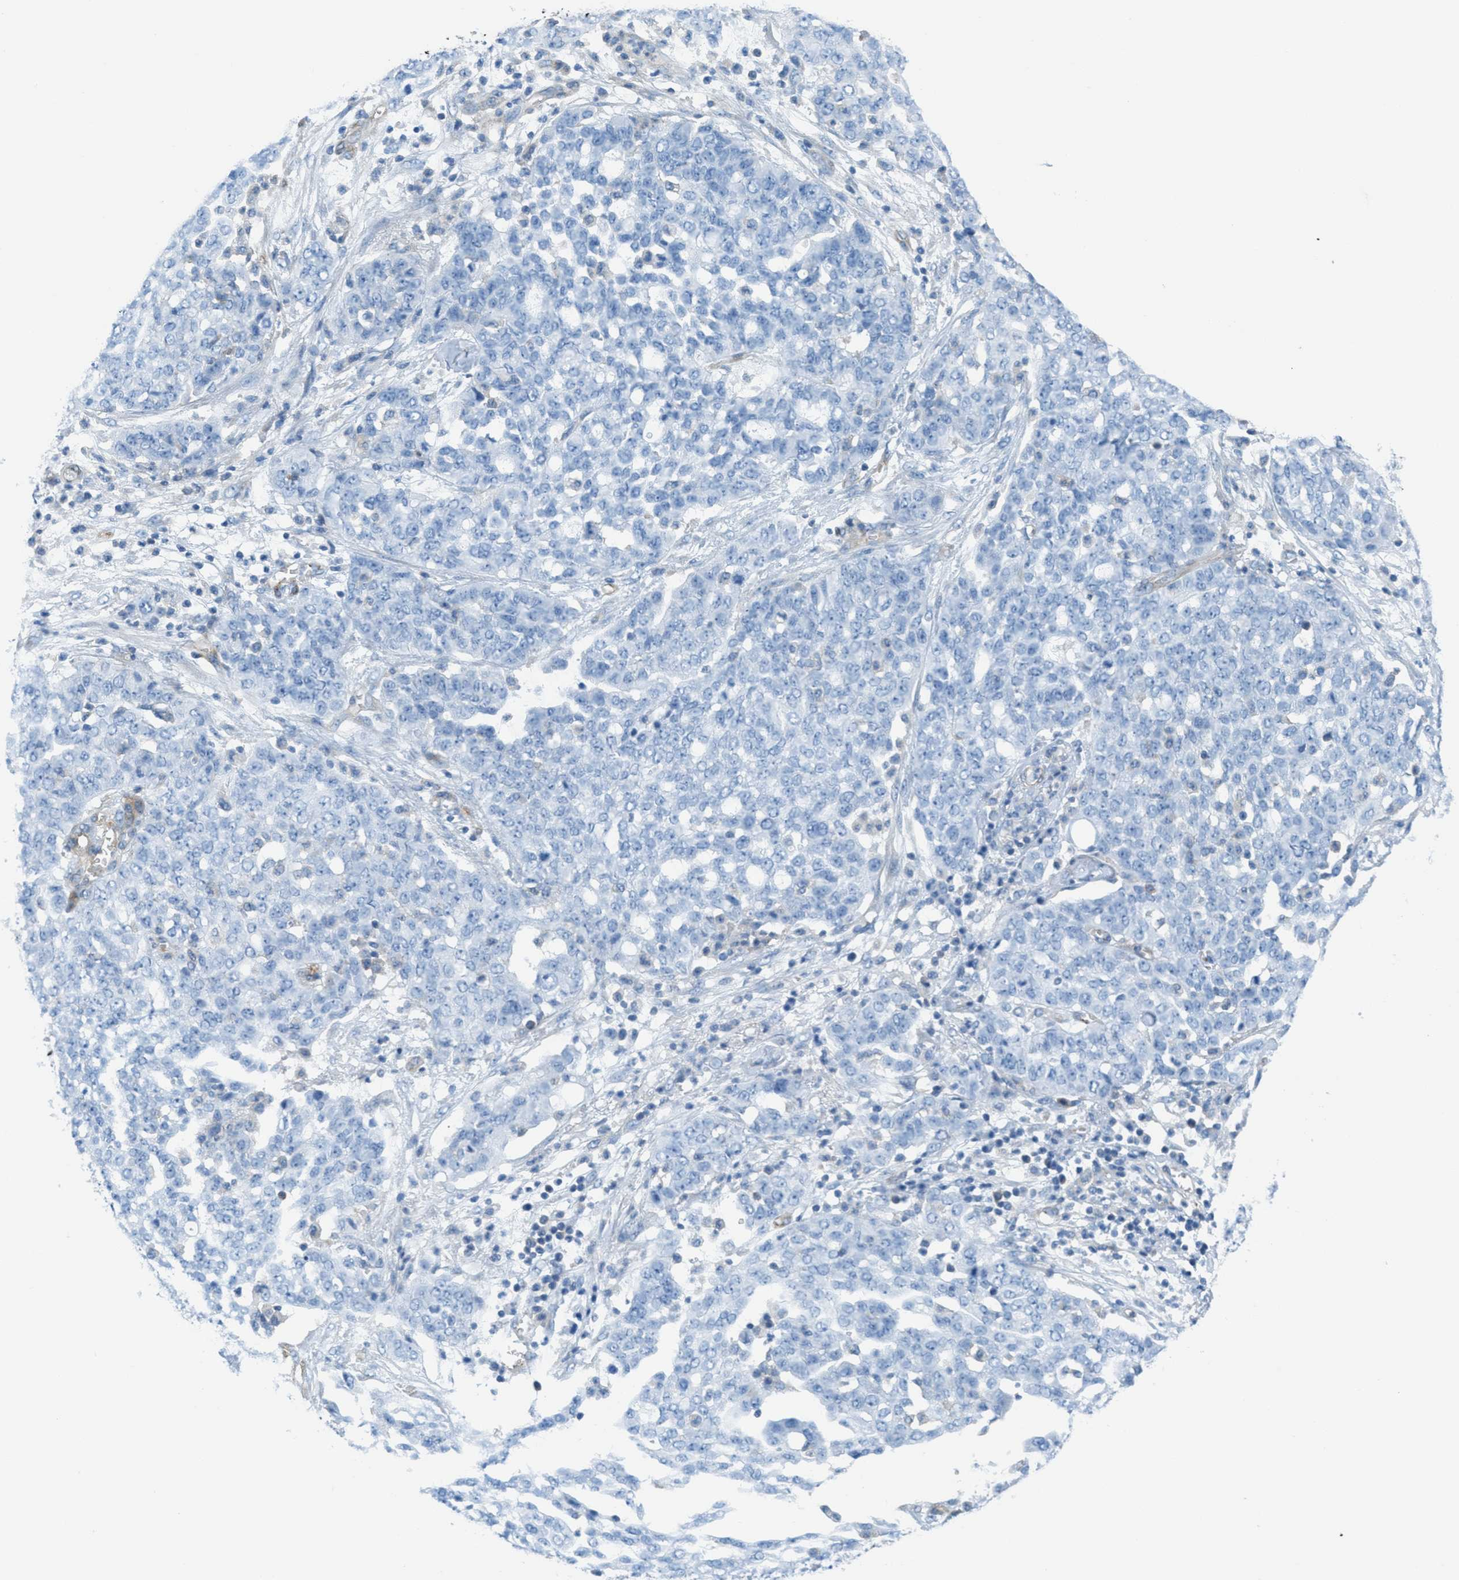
{"staining": {"intensity": "negative", "quantity": "none", "location": "none"}, "tissue": "ovarian cancer", "cell_type": "Tumor cells", "image_type": "cancer", "snomed": [{"axis": "morphology", "description": "Cystadenocarcinoma, serous, NOS"}, {"axis": "topography", "description": "Soft tissue"}, {"axis": "topography", "description": "Ovary"}], "caption": "A photomicrograph of human ovarian cancer is negative for staining in tumor cells.", "gene": "MAPRE2", "patient": {"sex": "female", "age": 57}}